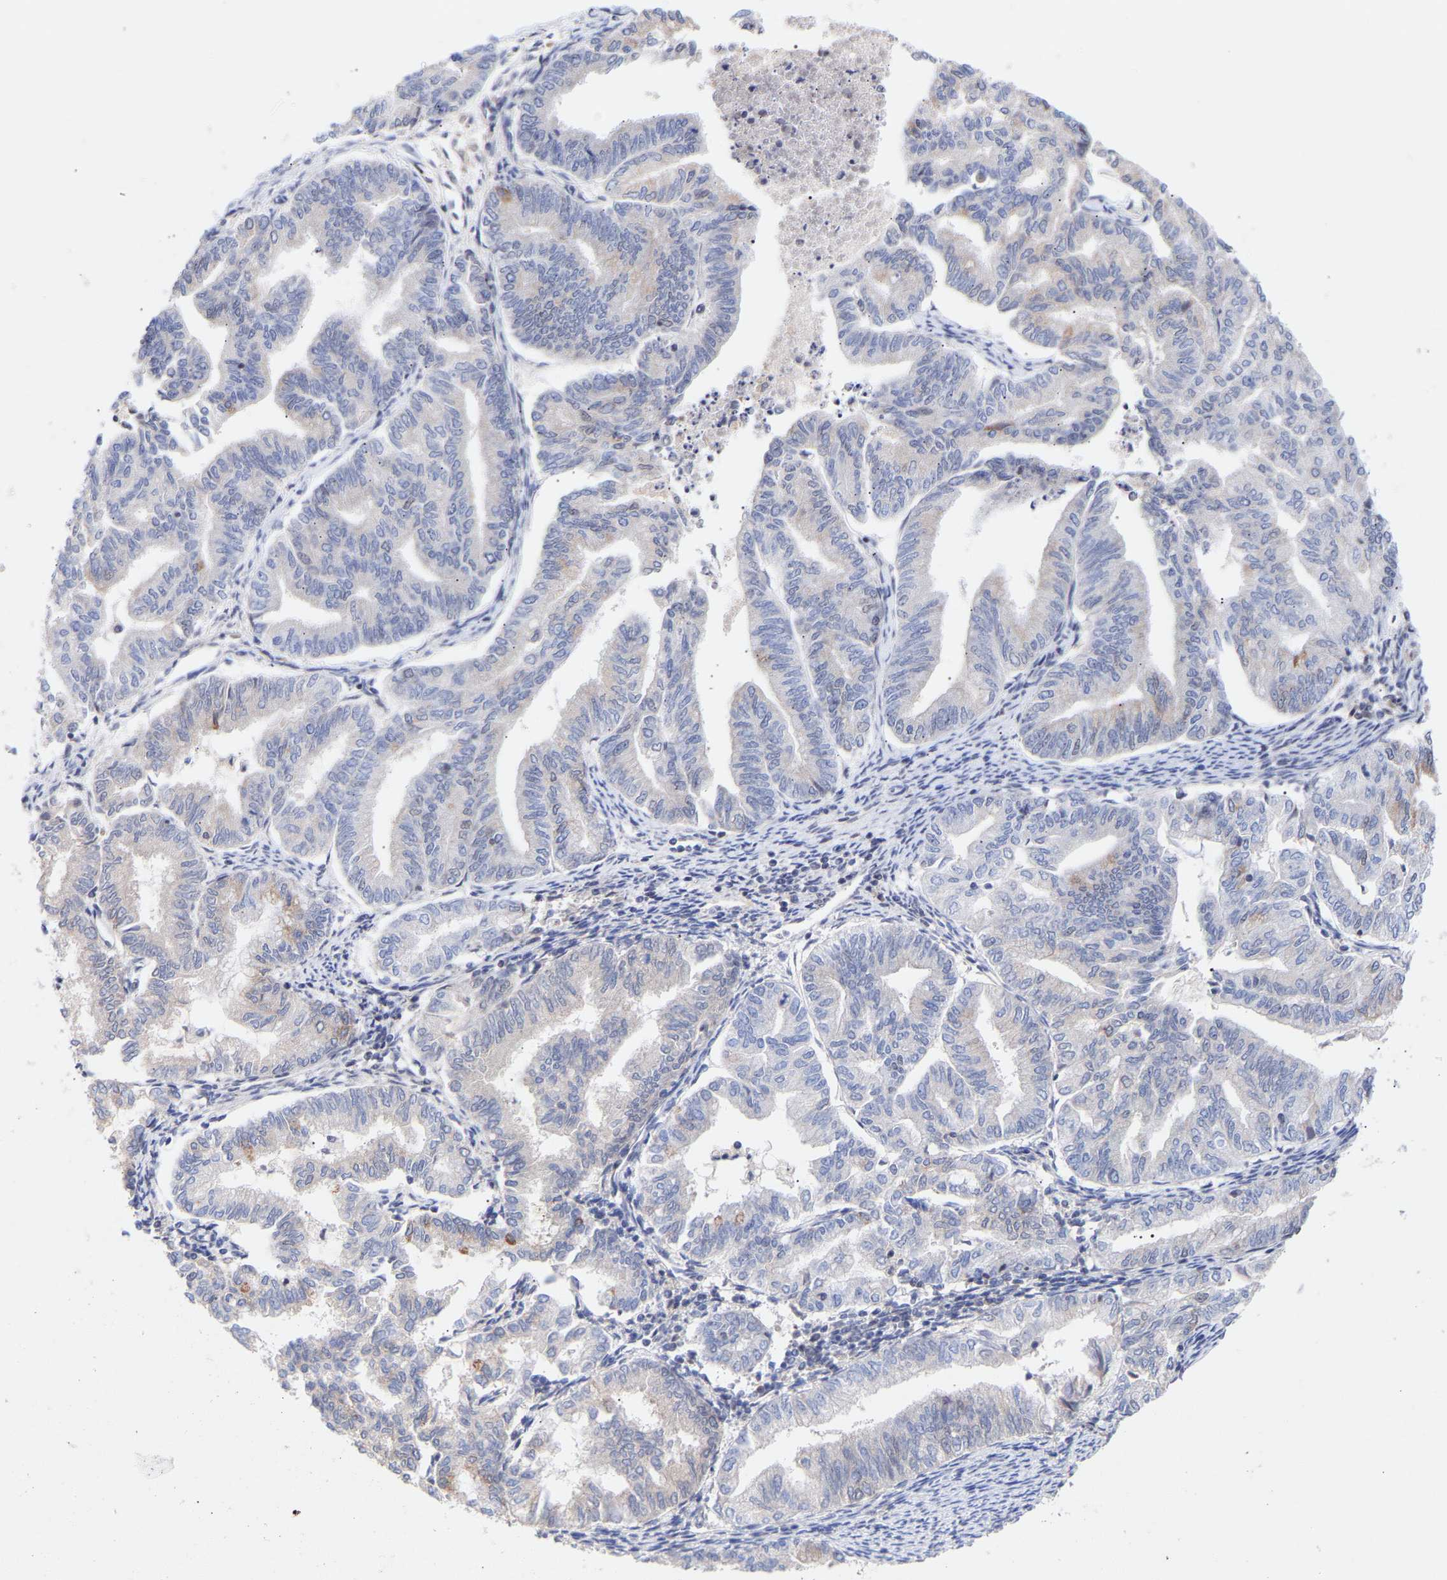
{"staining": {"intensity": "negative", "quantity": "none", "location": "none"}, "tissue": "endometrial cancer", "cell_type": "Tumor cells", "image_type": "cancer", "snomed": [{"axis": "morphology", "description": "Adenocarcinoma, NOS"}, {"axis": "topography", "description": "Endometrium"}], "caption": "High magnification brightfield microscopy of adenocarcinoma (endometrial) stained with DAB (brown) and counterstained with hematoxylin (blue): tumor cells show no significant staining.", "gene": "RBM15", "patient": {"sex": "female", "age": 79}}